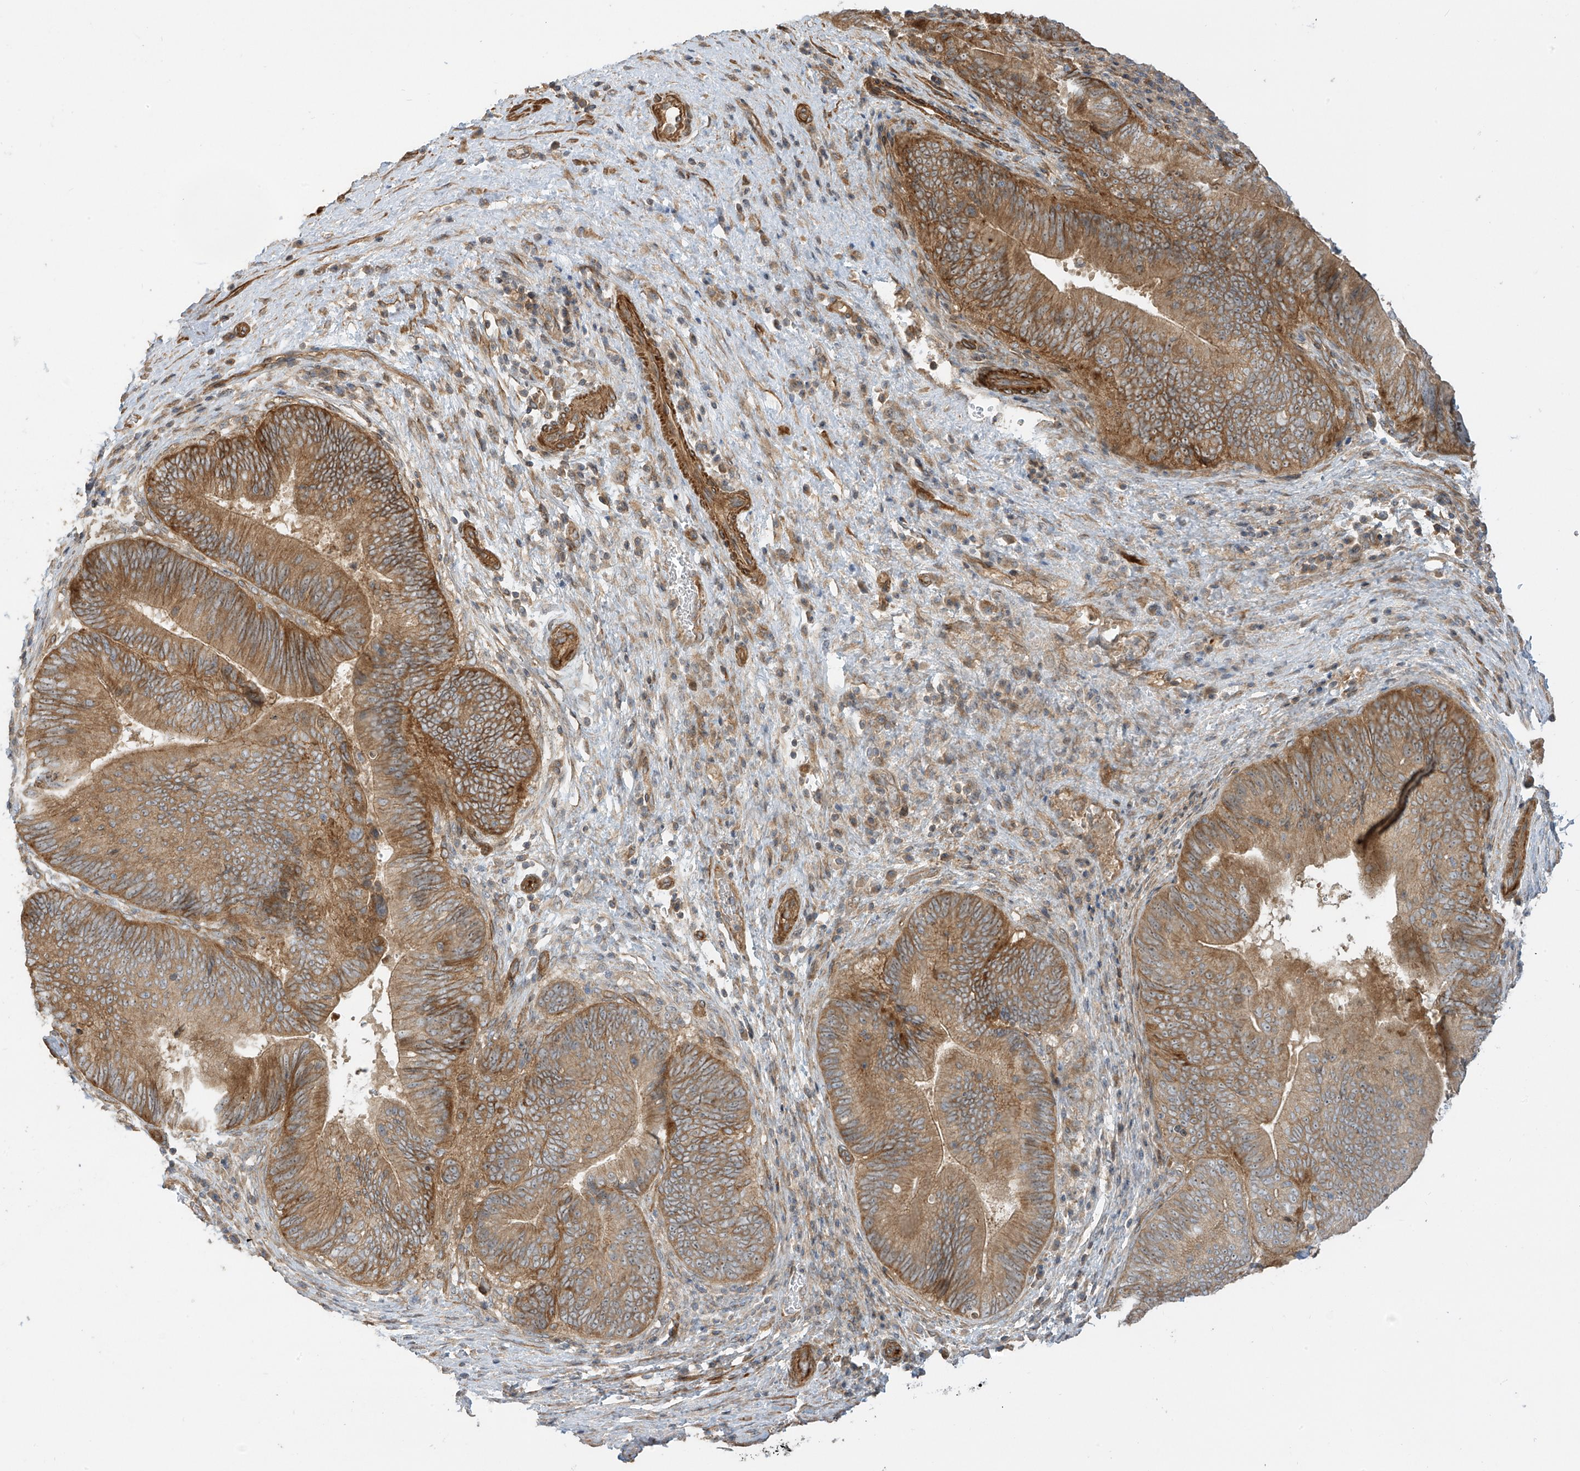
{"staining": {"intensity": "moderate", "quantity": ">75%", "location": "cytoplasmic/membranous"}, "tissue": "pancreatic cancer", "cell_type": "Tumor cells", "image_type": "cancer", "snomed": [{"axis": "morphology", "description": "Adenocarcinoma, NOS"}, {"axis": "topography", "description": "Pancreas"}], "caption": "This histopathology image demonstrates immunohistochemistry staining of pancreatic cancer, with medium moderate cytoplasmic/membranous positivity in about >75% of tumor cells.", "gene": "ENTR1", "patient": {"sex": "male", "age": 63}}